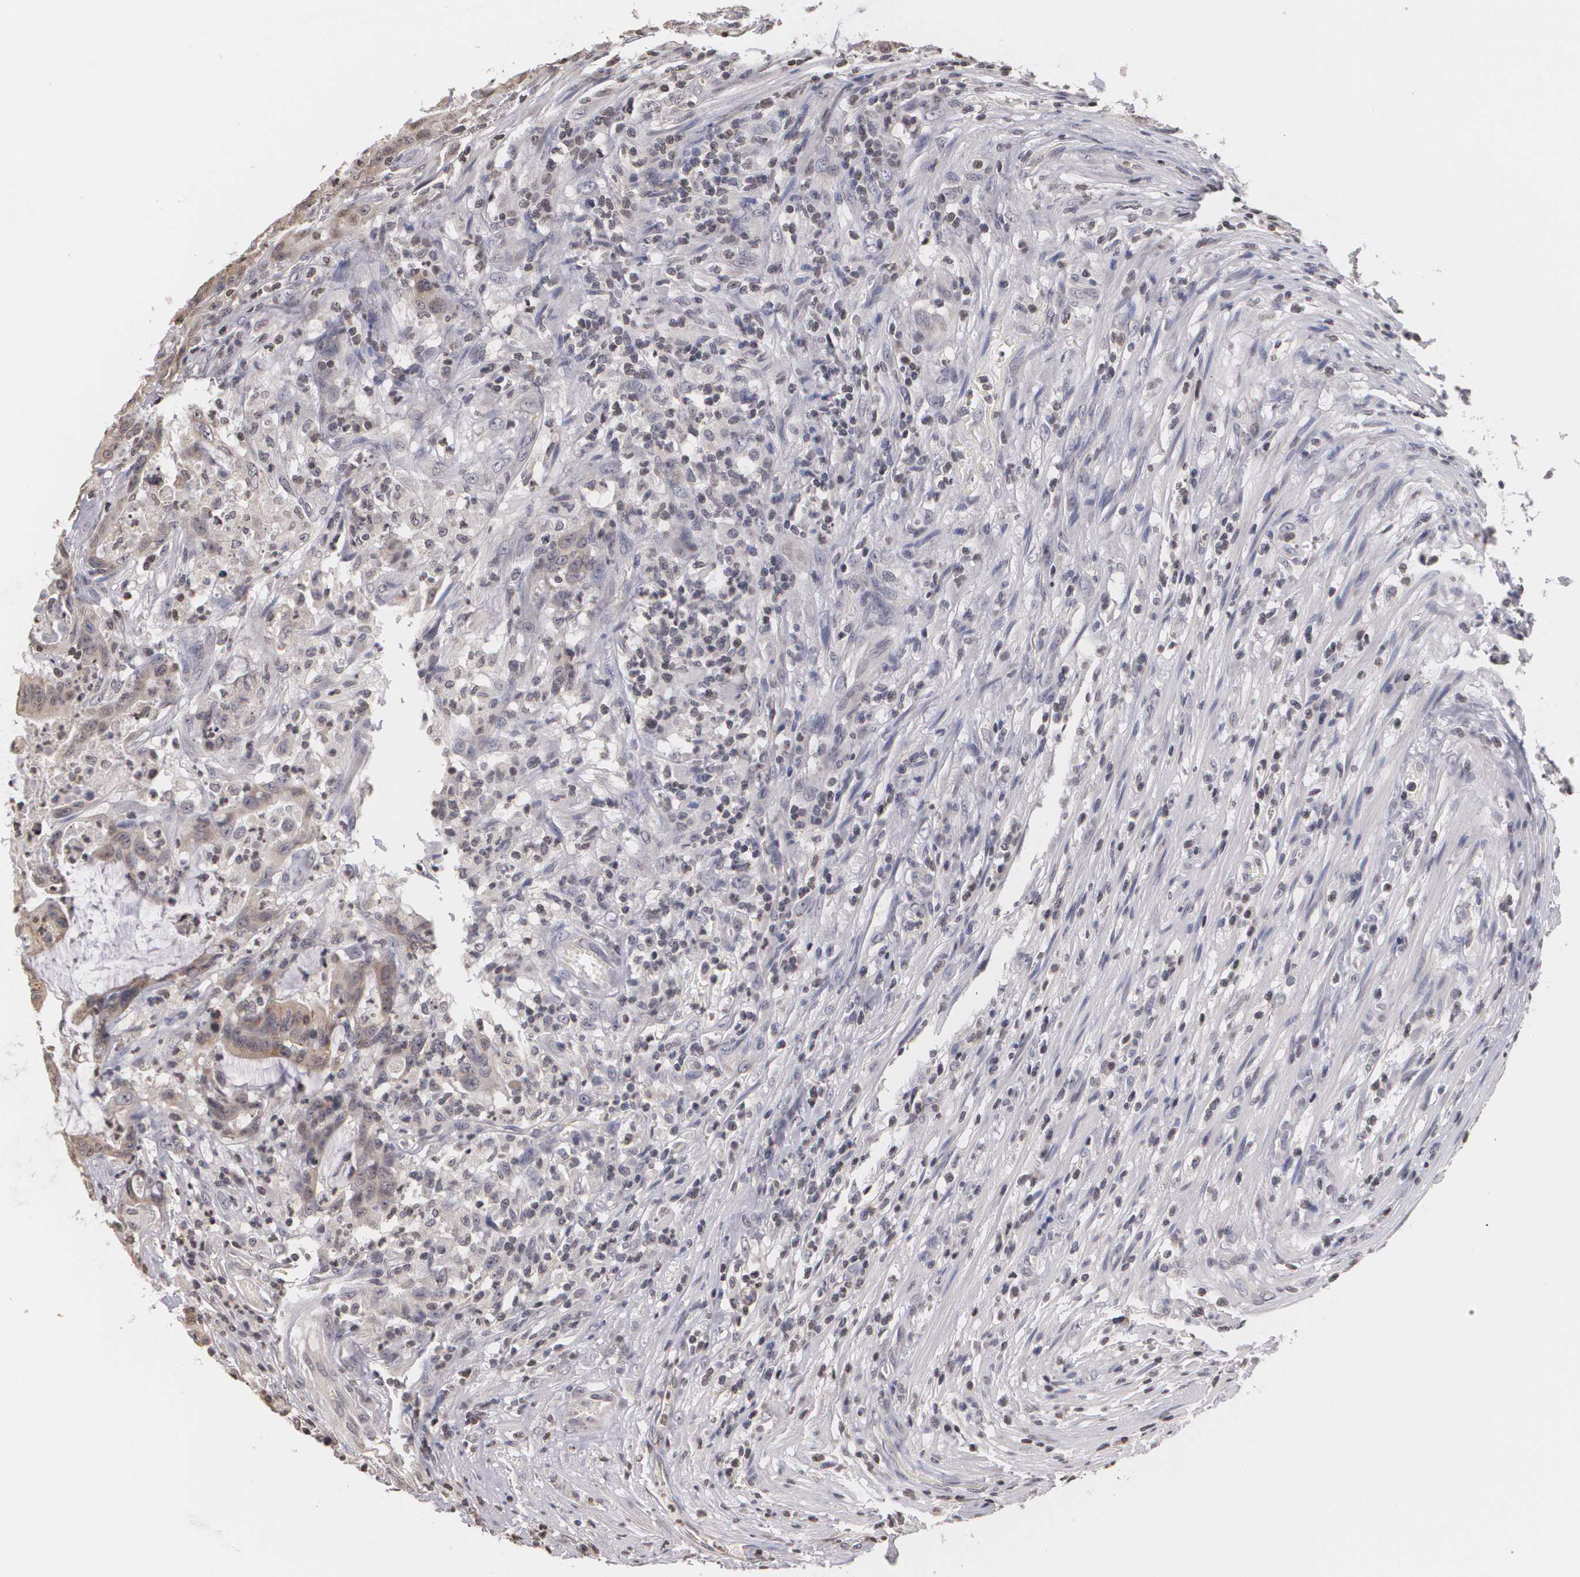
{"staining": {"intensity": "negative", "quantity": "none", "location": "none"}, "tissue": "colorectal cancer", "cell_type": "Tumor cells", "image_type": "cancer", "snomed": [{"axis": "morphology", "description": "Adenocarcinoma, NOS"}, {"axis": "topography", "description": "Colon"}], "caption": "An IHC histopathology image of adenocarcinoma (colorectal) is shown. There is no staining in tumor cells of adenocarcinoma (colorectal).", "gene": "THRB", "patient": {"sex": "male", "age": 54}}